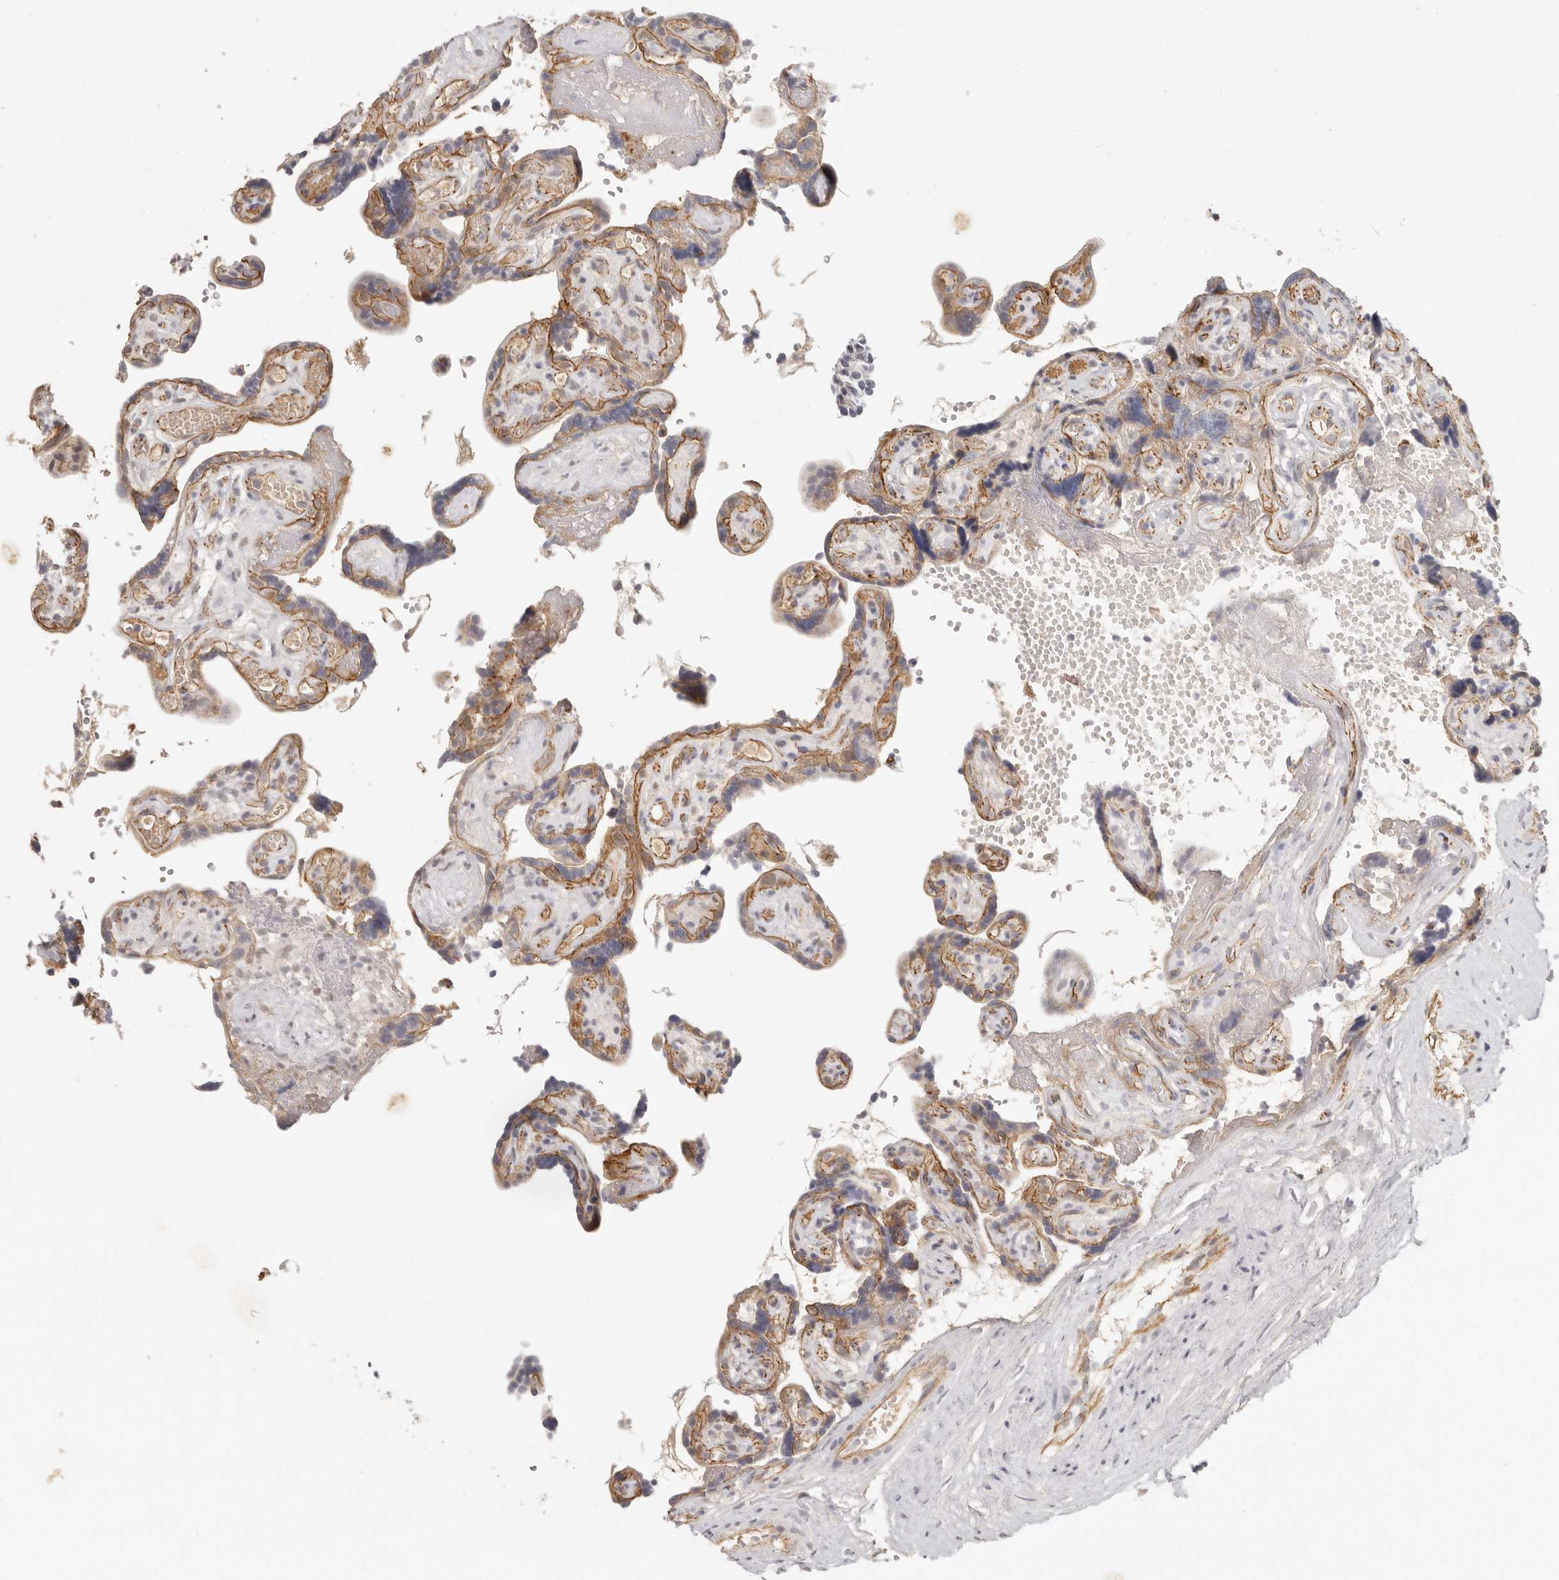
{"staining": {"intensity": "weak", "quantity": ">75%", "location": "cytoplasmic/membranous"}, "tissue": "placenta", "cell_type": "Decidual cells", "image_type": "normal", "snomed": [{"axis": "morphology", "description": "Normal tissue, NOS"}, {"axis": "topography", "description": "Placenta"}], "caption": "Immunohistochemical staining of unremarkable placenta displays >75% levels of weak cytoplasmic/membranous protein expression in about >75% of decidual cells.", "gene": "ANXA9", "patient": {"sex": "female", "age": 30}}